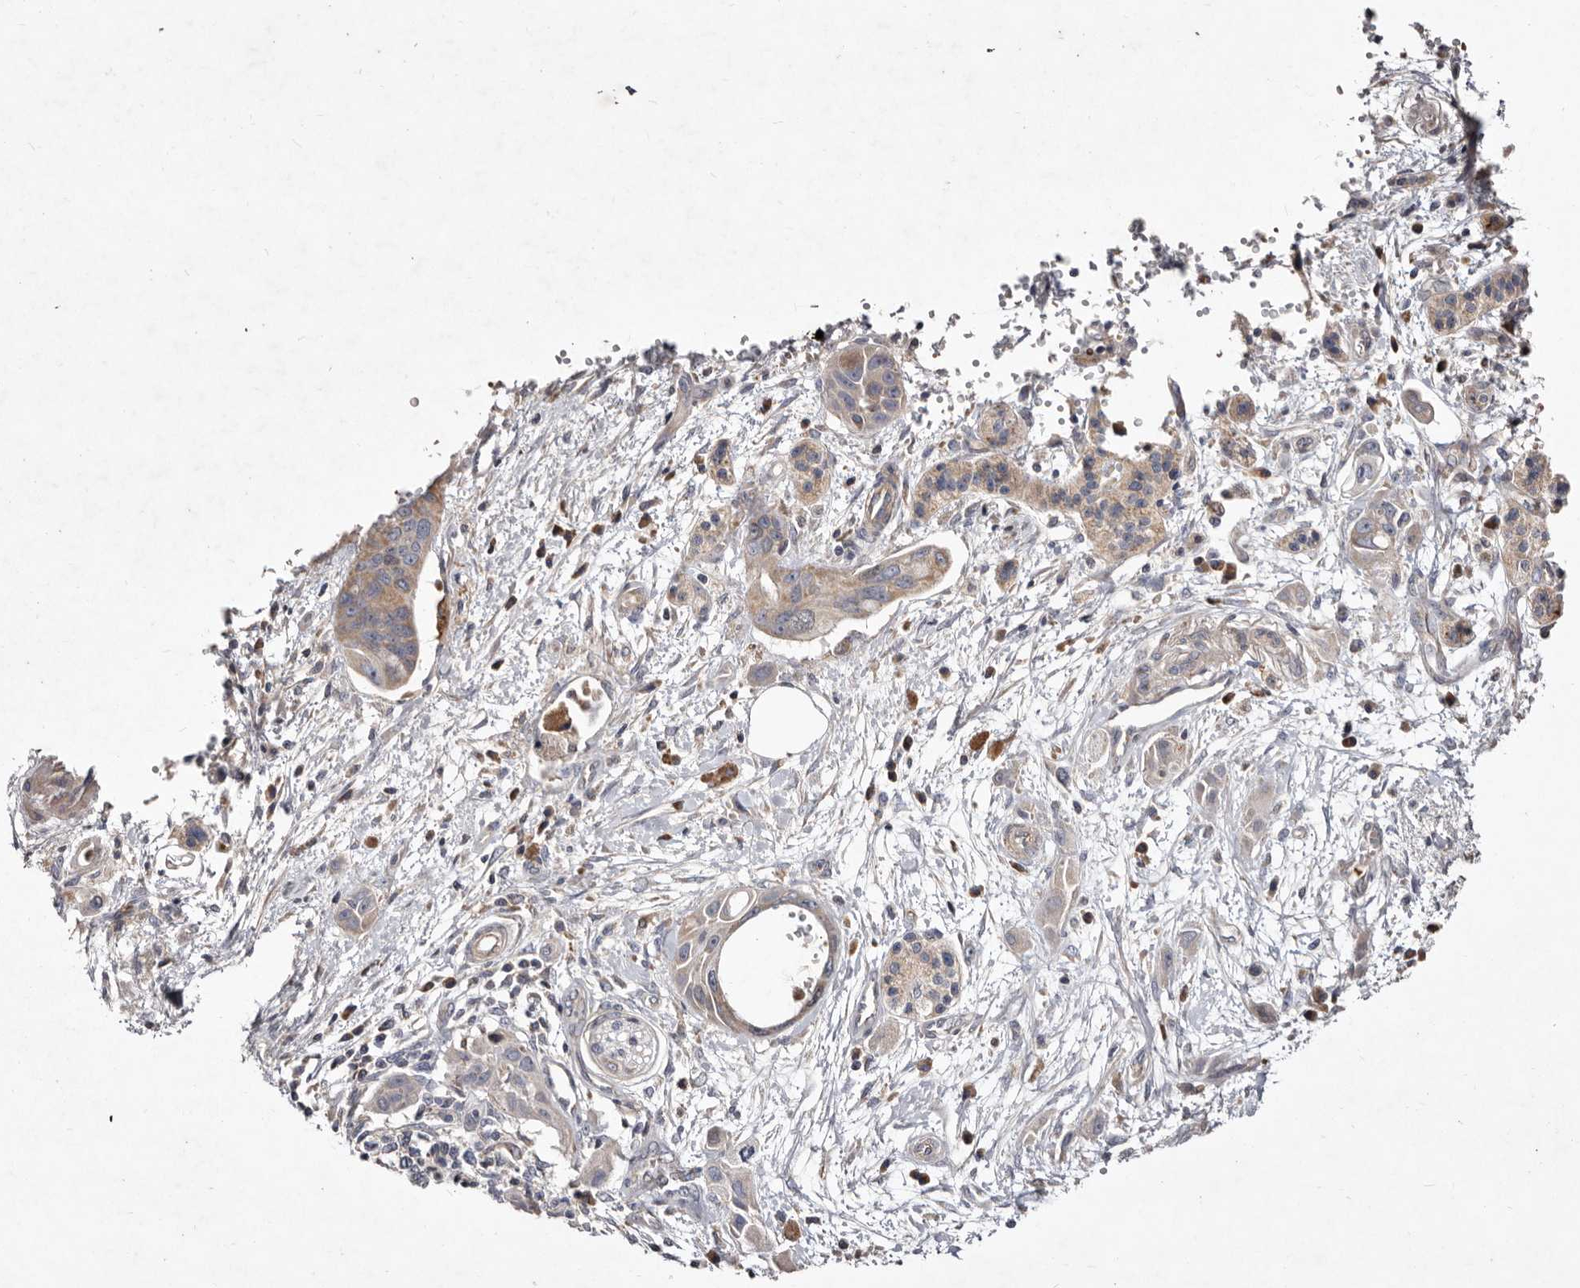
{"staining": {"intensity": "weak", "quantity": "25%-75%", "location": "cytoplasmic/membranous"}, "tissue": "pancreatic cancer", "cell_type": "Tumor cells", "image_type": "cancer", "snomed": [{"axis": "morphology", "description": "Adenocarcinoma, NOS"}, {"axis": "topography", "description": "Pancreas"}], "caption": "Adenocarcinoma (pancreatic) was stained to show a protein in brown. There is low levels of weak cytoplasmic/membranous positivity in about 25%-75% of tumor cells.", "gene": "SLC25A20", "patient": {"sex": "female", "age": 73}}